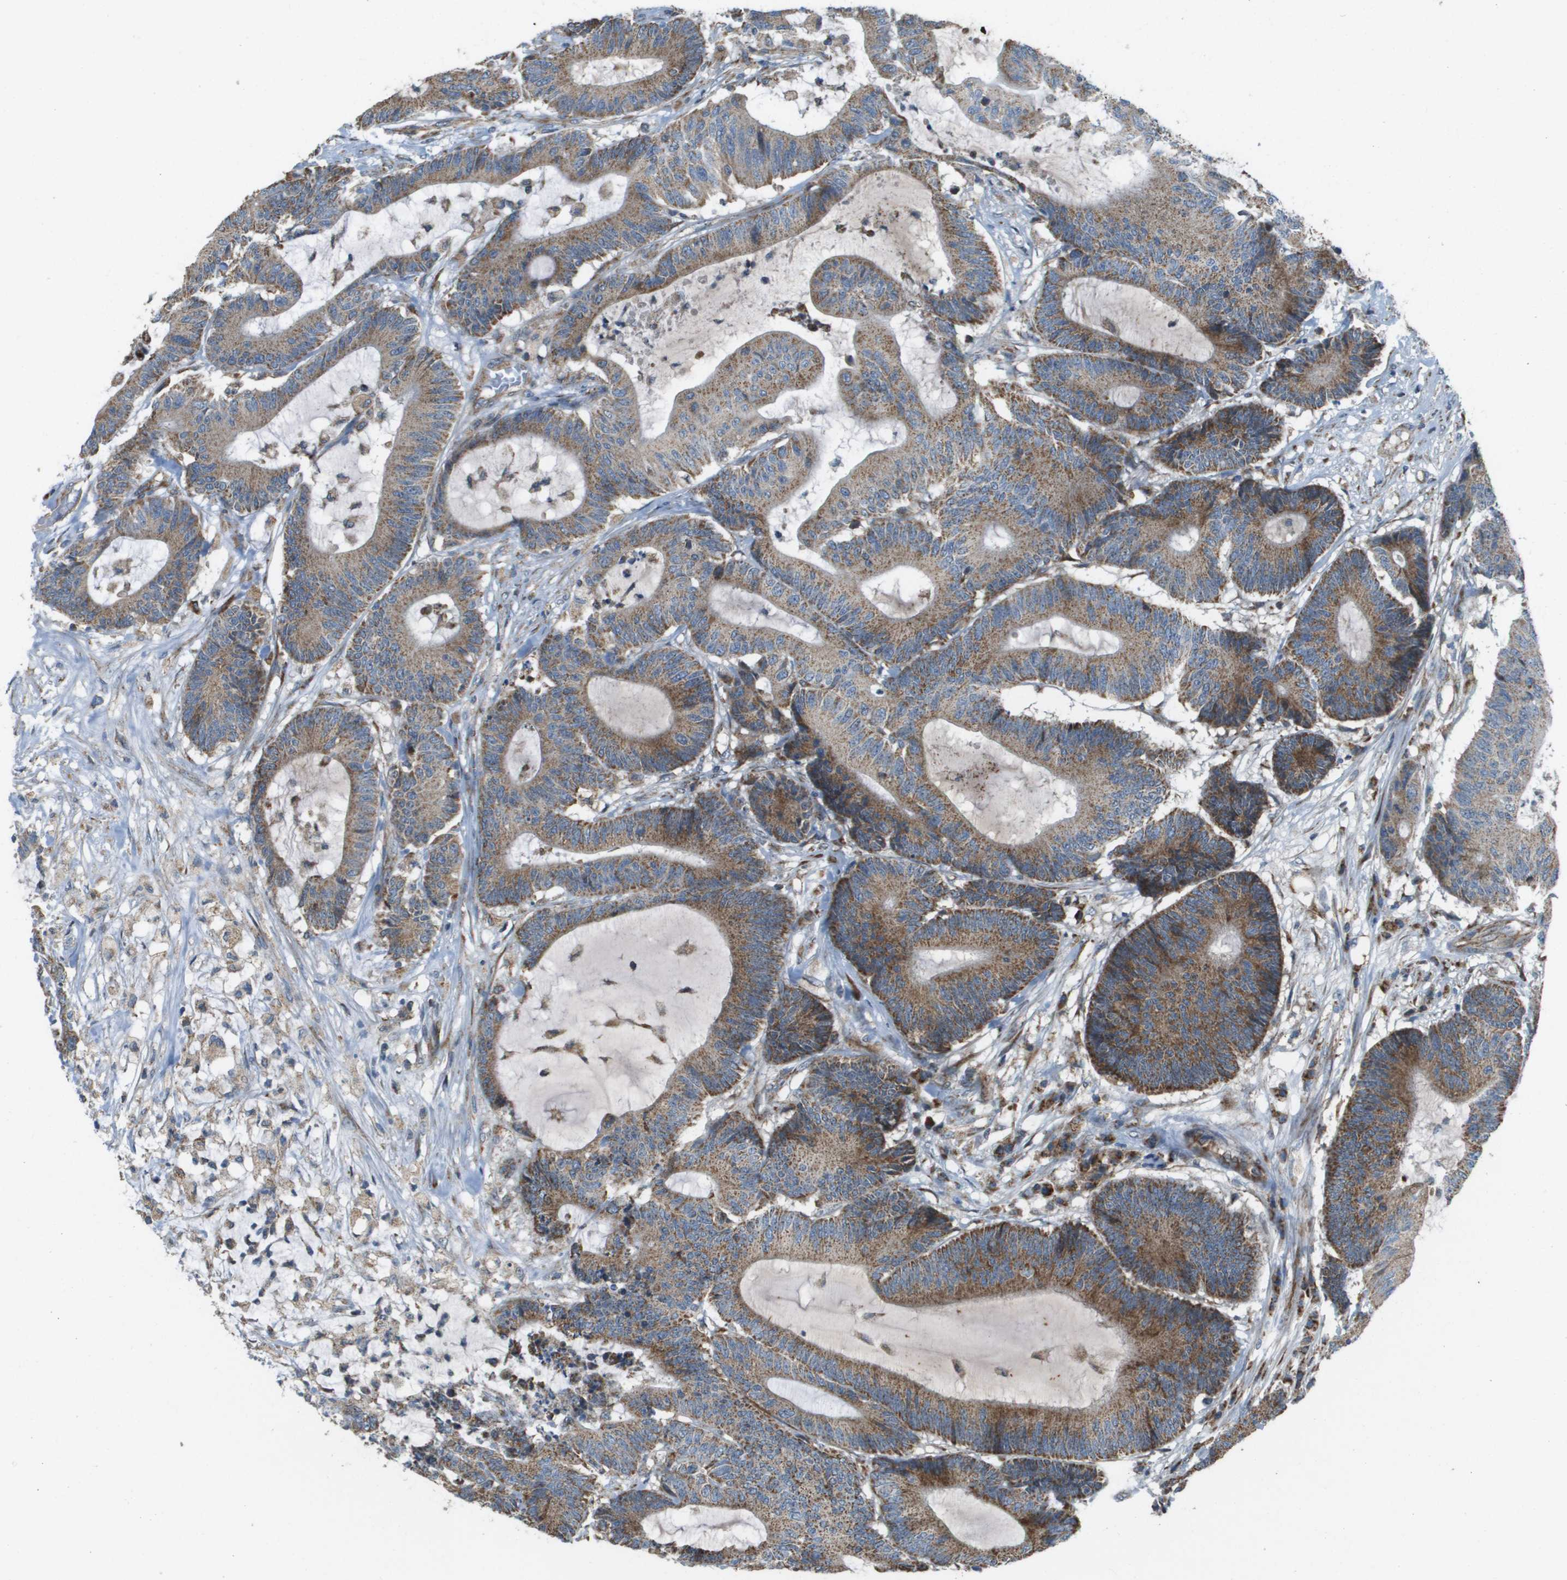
{"staining": {"intensity": "moderate", "quantity": ">75%", "location": "cytoplasmic/membranous"}, "tissue": "colorectal cancer", "cell_type": "Tumor cells", "image_type": "cancer", "snomed": [{"axis": "morphology", "description": "Adenocarcinoma, NOS"}, {"axis": "topography", "description": "Colon"}], "caption": "Brown immunohistochemical staining in colorectal cancer displays moderate cytoplasmic/membranous staining in approximately >75% of tumor cells. The protein is shown in brown color, while the nuclei are stained blue.", "gene": "NRK", "patient": {"sex": "female", "age": 84}}